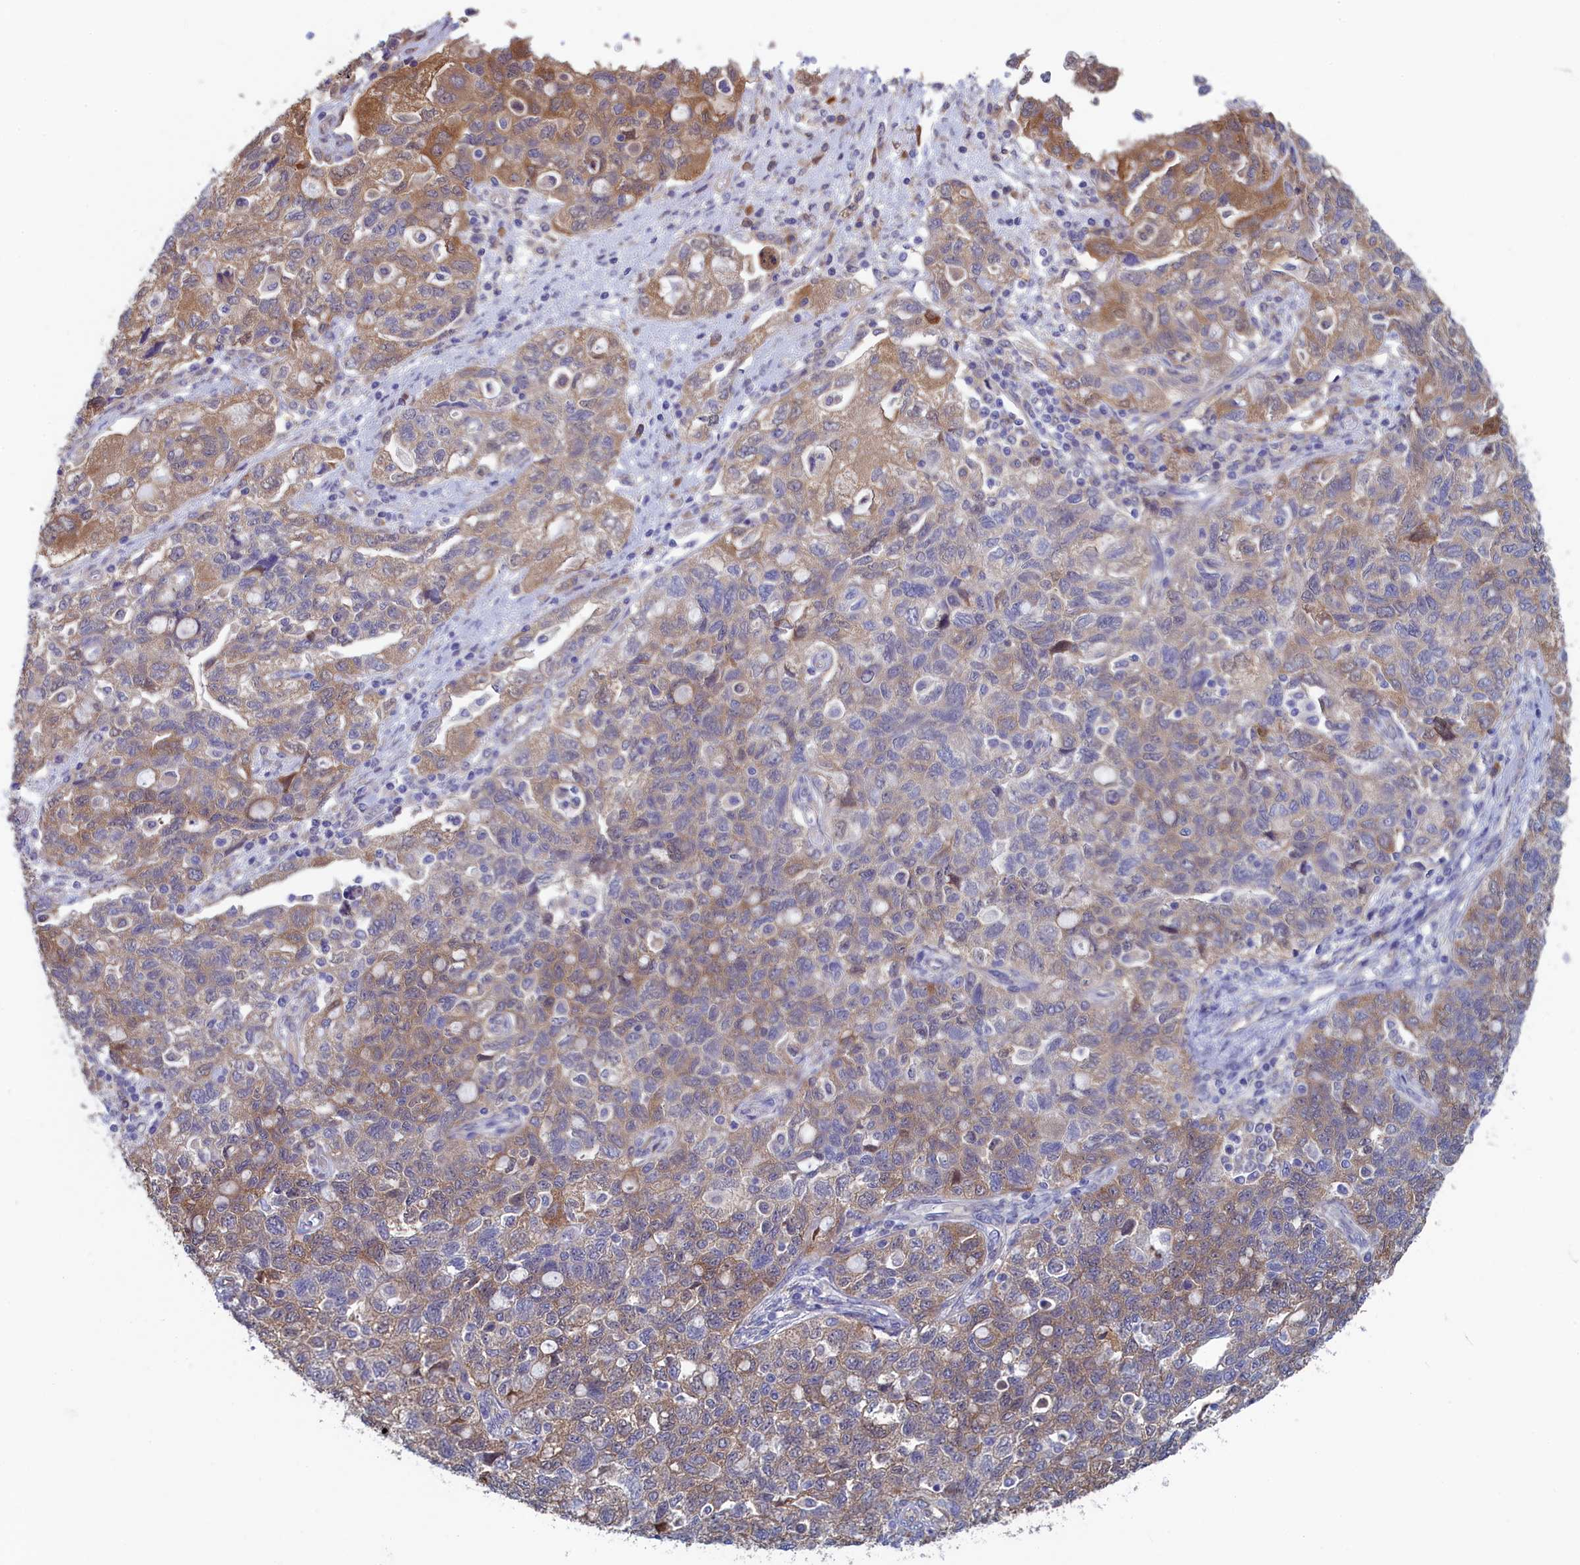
{"staining": {"intensity": "moderate", "quantity": "25%-75%", "location": "cytoplasmic/membranous"}, "tissue": "ovarian cancer", "cell_type": "Tumor cells", "image_type": "cancer", "snomed": [{"axis": "morphology", "description": "Carcinoma, NOS"}, {"axis": "morphology", "description": "Cystadenocarcinoma, serous, NOS"}, {"axis": "topography", "description": "Ovary"}], "caption": "A photomicrograph of ovarian cancer stained for a protein shows moderate cytoplasmic/membranous brown staining in tumor cells.", "gene": "SYNDIG1L", "patient": {"sex": "female", "age": 69}}